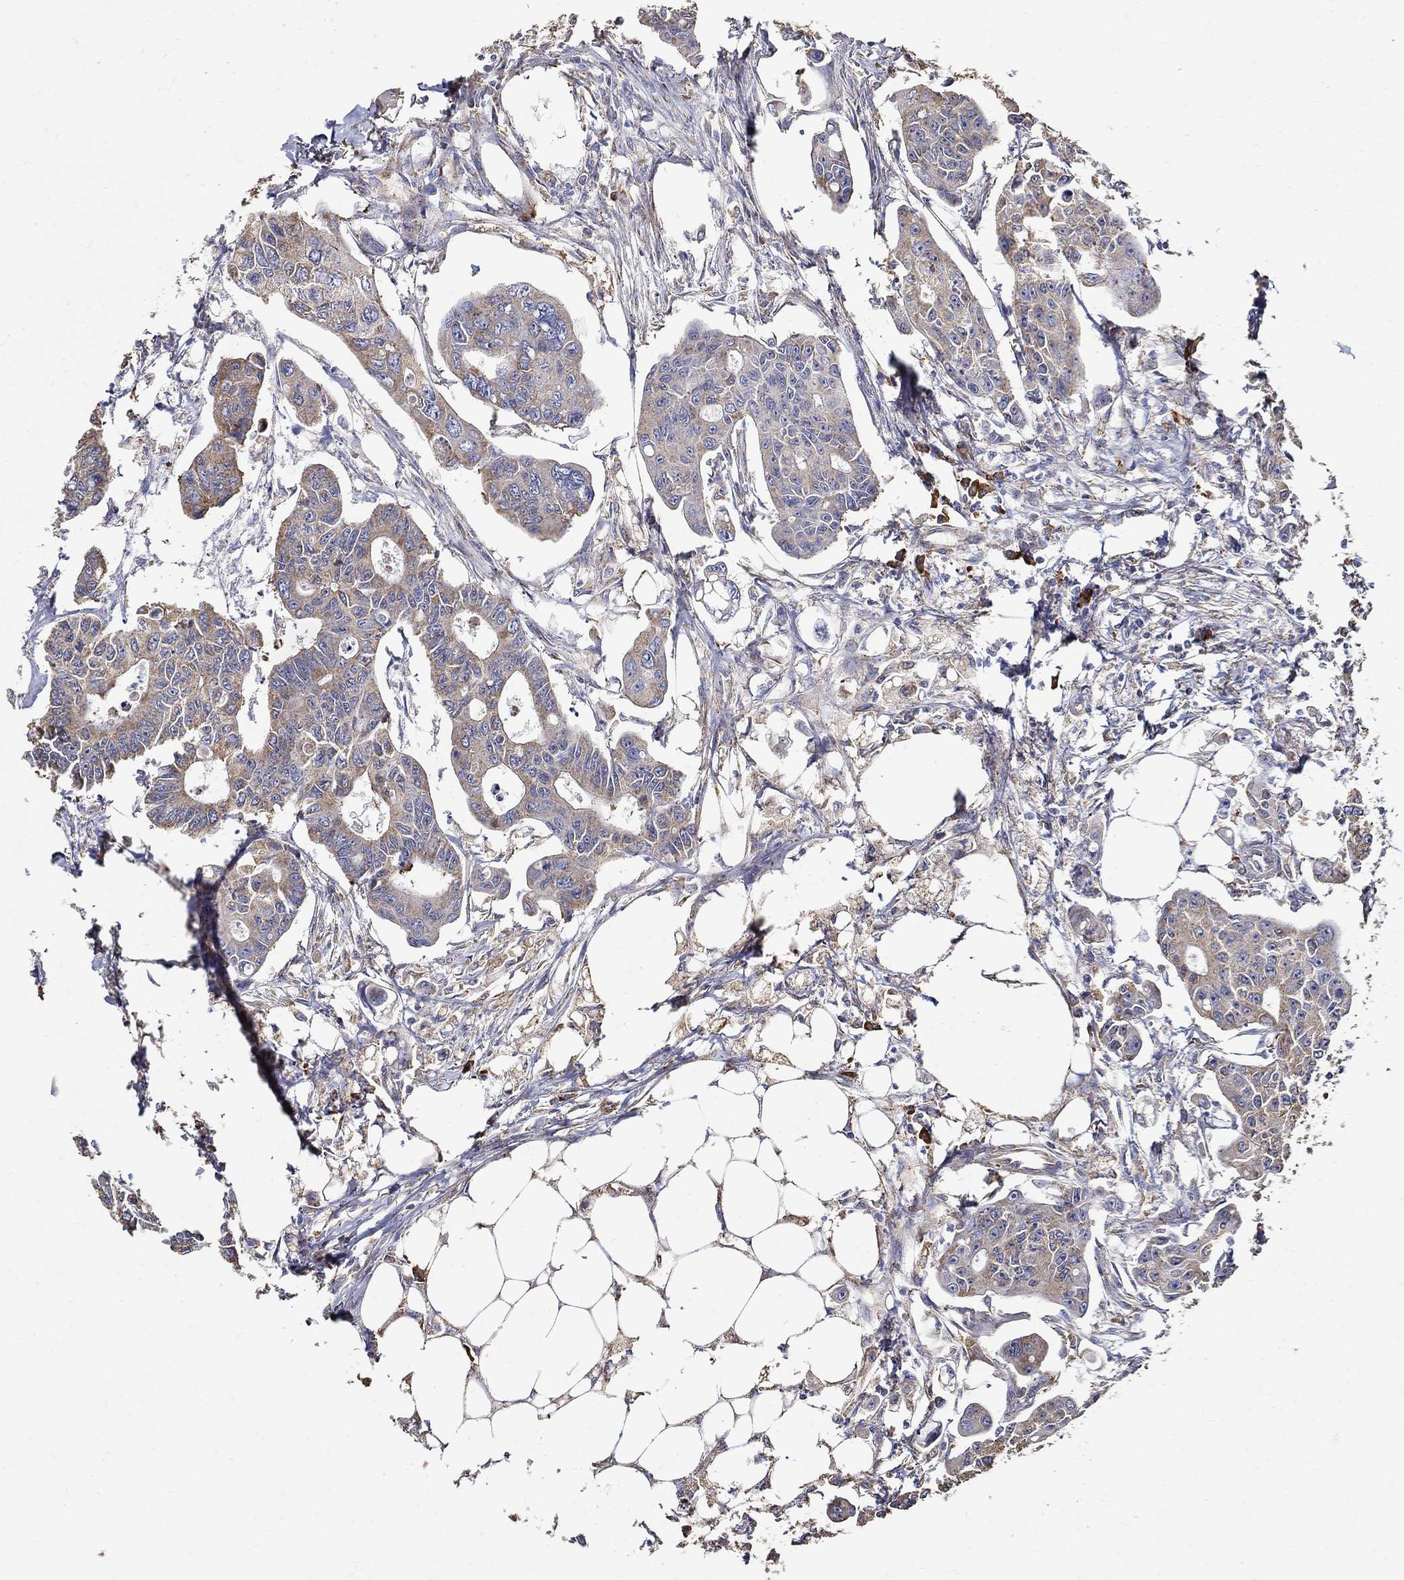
{"staining": {"intensity": "weak", "quantity": "25%-75%", "location": "cytoplasmic/membranous"}, "tissue": "colorectal cancer", "cell_type": "Tumor cells", "image_type": "cancer", "snomed": [{"axis": "morphology", "description": "Adenocarcinoma, NOS"}, {"axis": "topography", "description": "Colon"}], "caption": "Immunohistochemical staining of human adenocarcinoma (colorectal) demonstrates weak cytoplasmic/membranous protein expression in about 25%-75% of tumor cells.", "gene": "EMILIN3", "patient": {"sex": "male", "age": 70}}